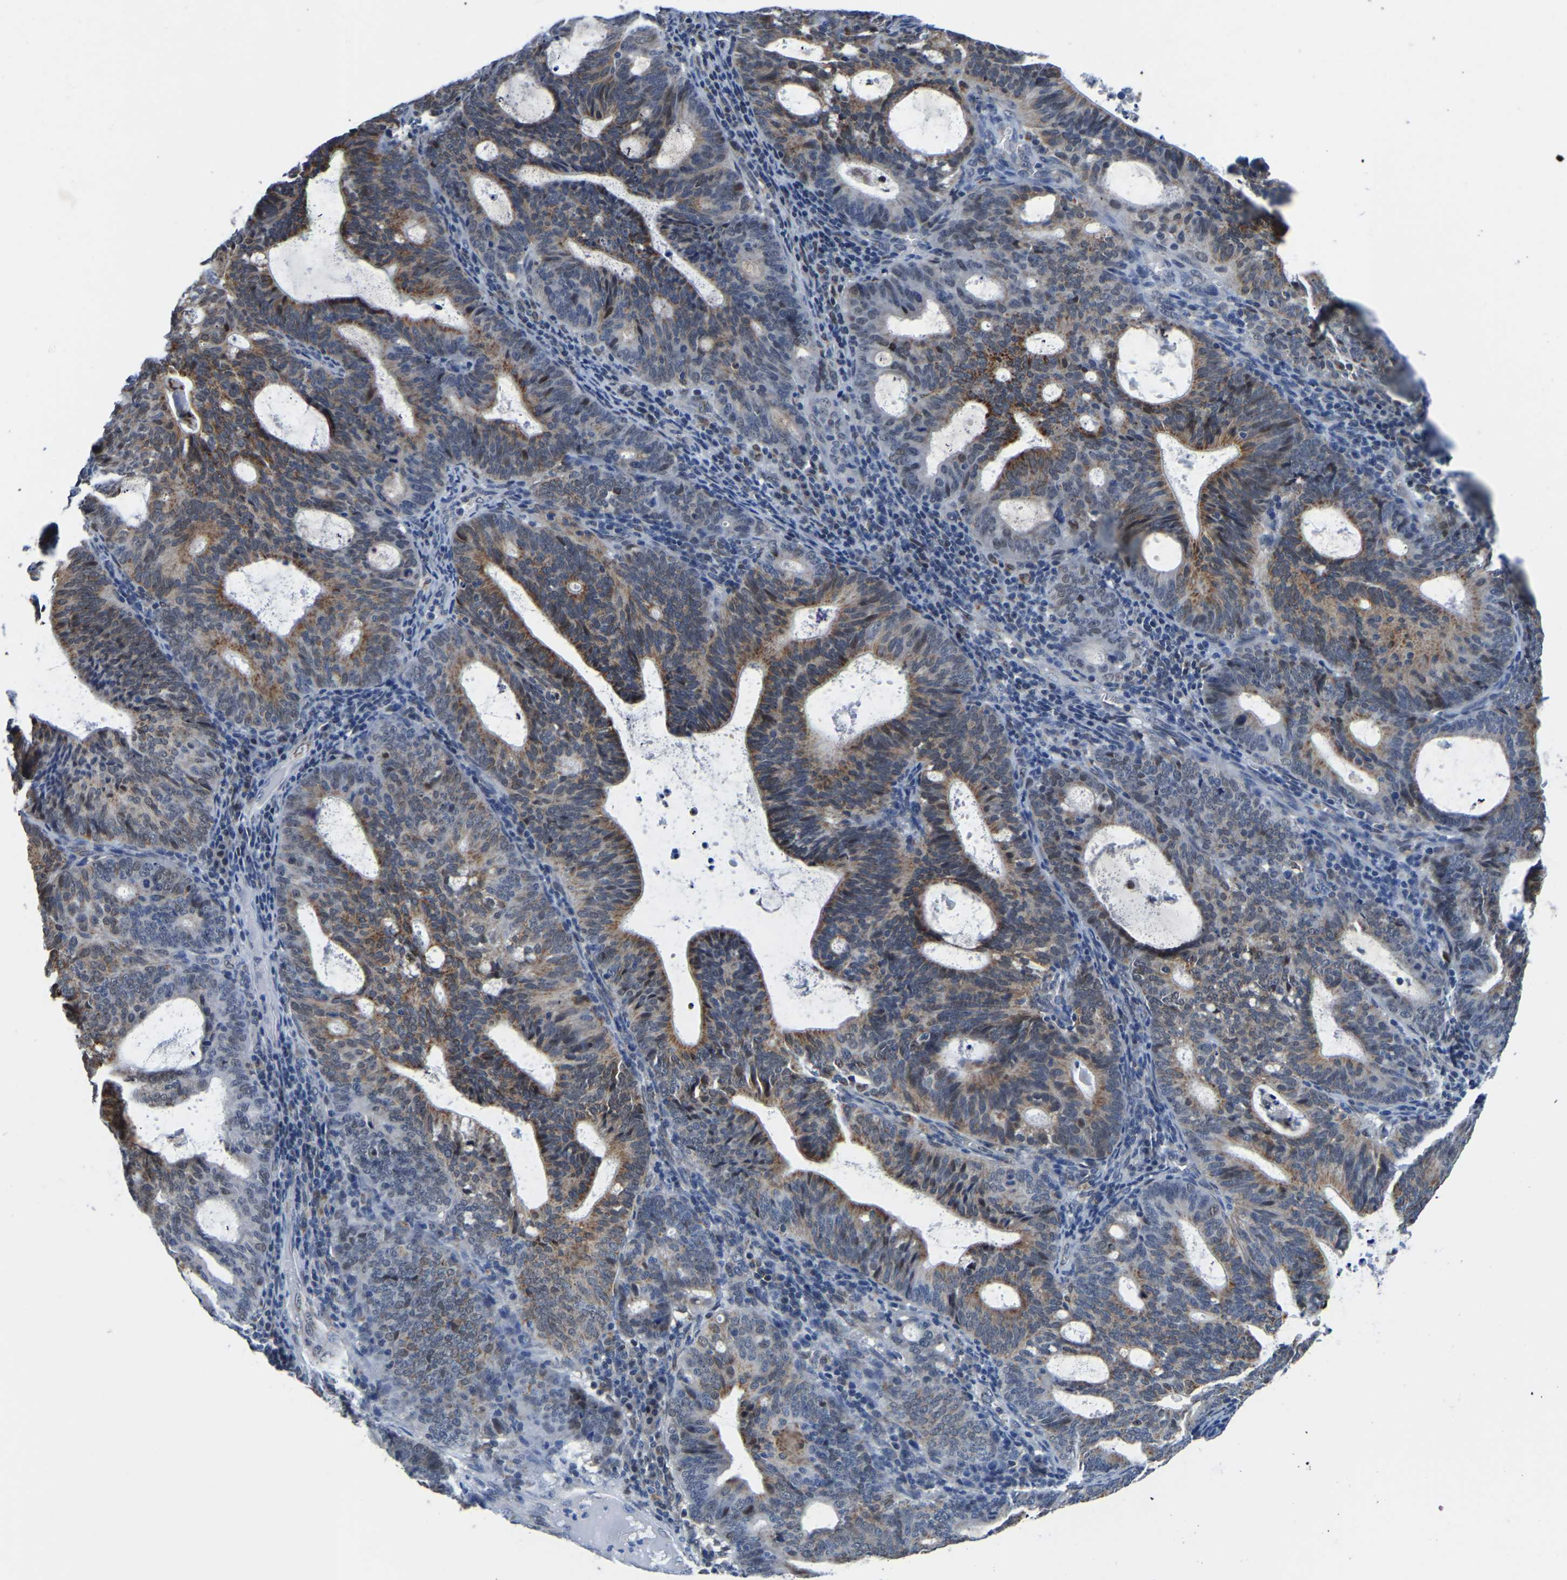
{"staining": {"intensity": "moderate", "quantity": ">75%", "location": "cytoplasmic/membranous,nuclear"}, "tissue": "endometrial cancer", "cell_type": "Tumor cells", "image_type": "cancer", "snomed": [{"axis": "morphology", "description": "Adenocarcinoma, NOS"}, {"axis": "topography", "description": "Uterus"}], "caption": "A high-resolution micrograph shows immunohistochemistry staining of endometrial cancer, which shows moderate cytoplasmic/membranous and nuclear expression in approximately >75% of tumor cells.", "gene": "BNIP3L", "patient": {"sex": "female", "age": 83}}